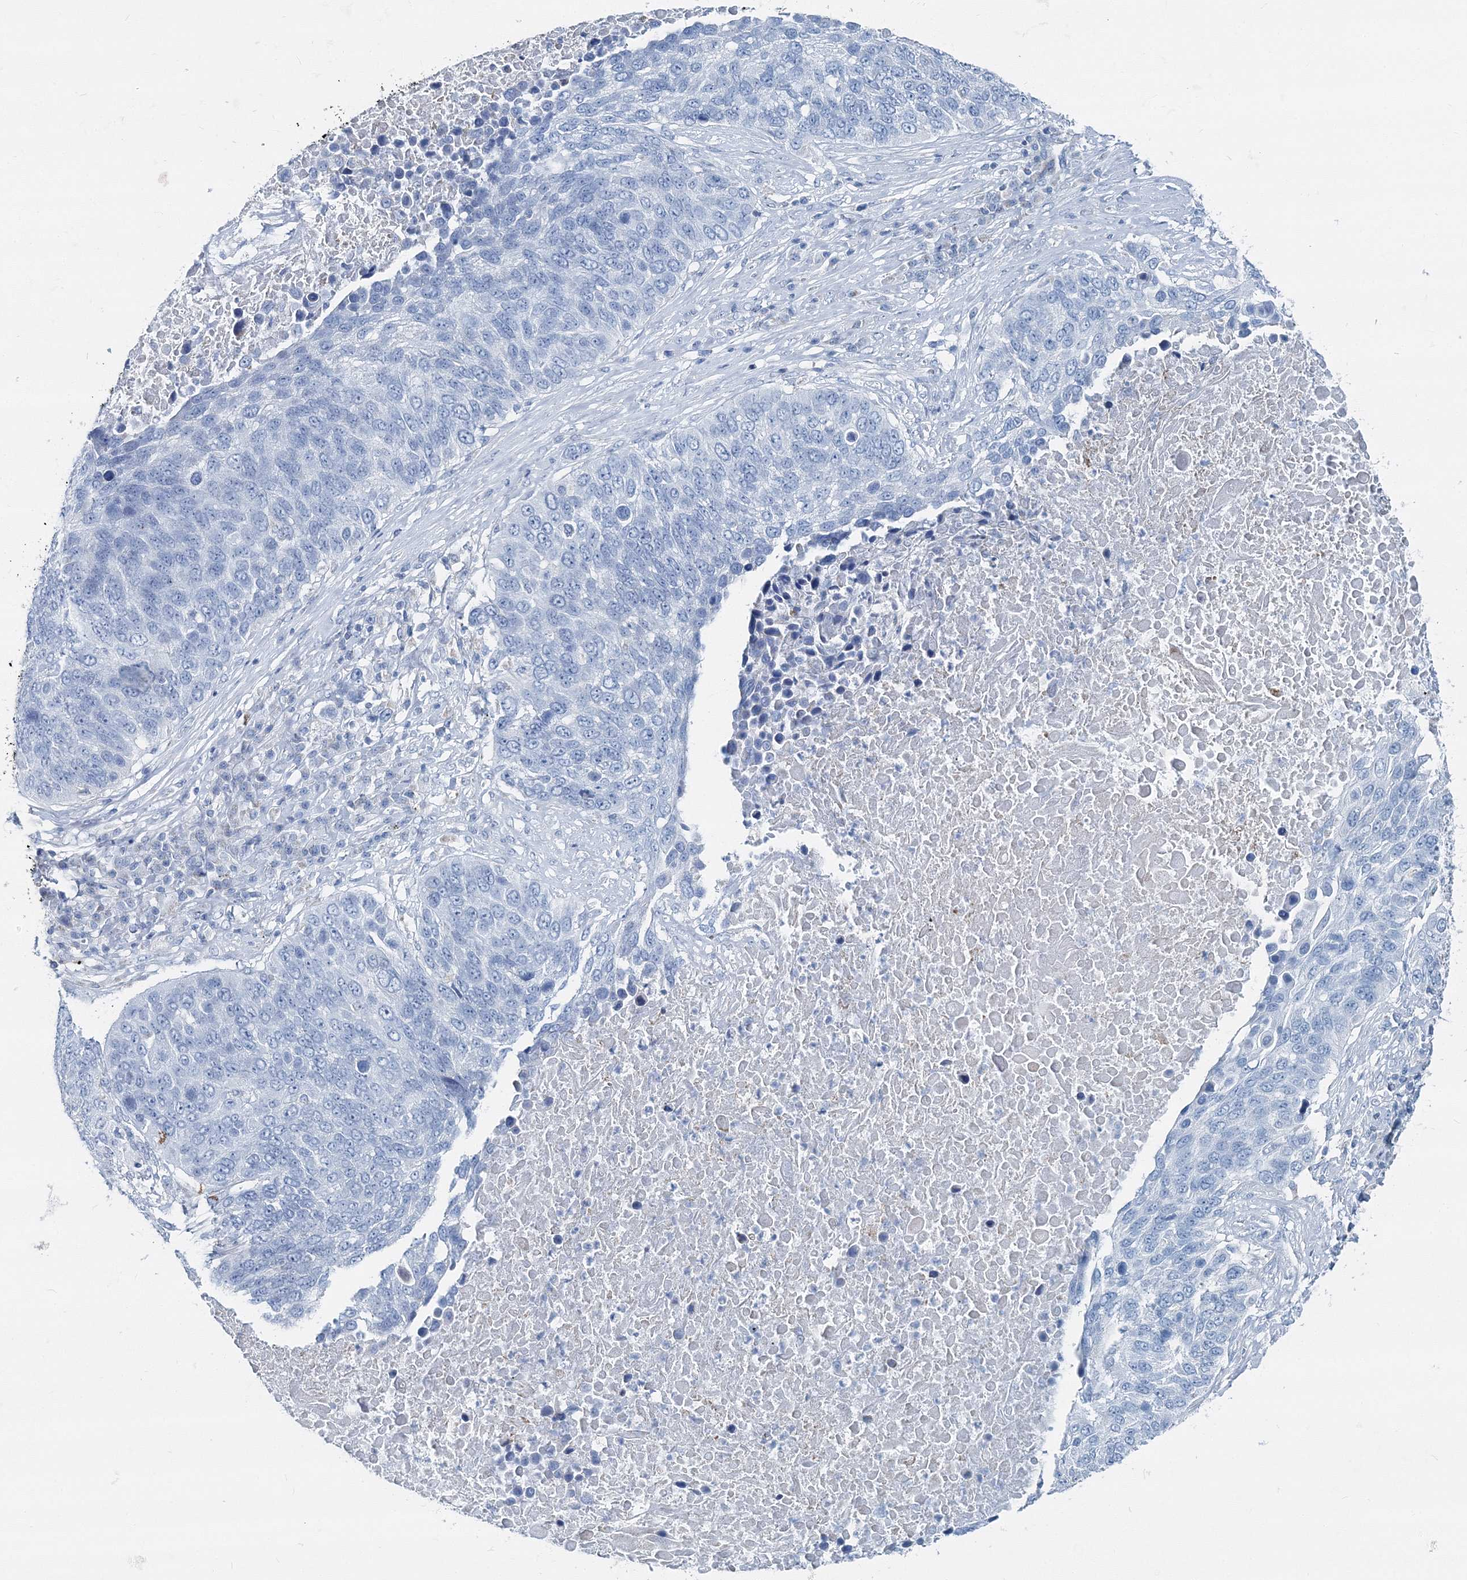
{"staining": {"intensity": "negative", "quantity": "none", "location": "none"}, "tissue": "lung cancer", "cell_type": "Tumor cells", "image_type": "cancer", "snomed": [{"axis": "morphology", "description": "Squamous cell carcinoma, NOS"}, {"axis": "topography", "description": "Lung"}], "caption": "Histopathology image shows no protein staining in tumor cells of squamous cell carcinoma (lung) tissue.", "gene": "GABARAPL2", "patient": {"sex": "male", "age": 66}}